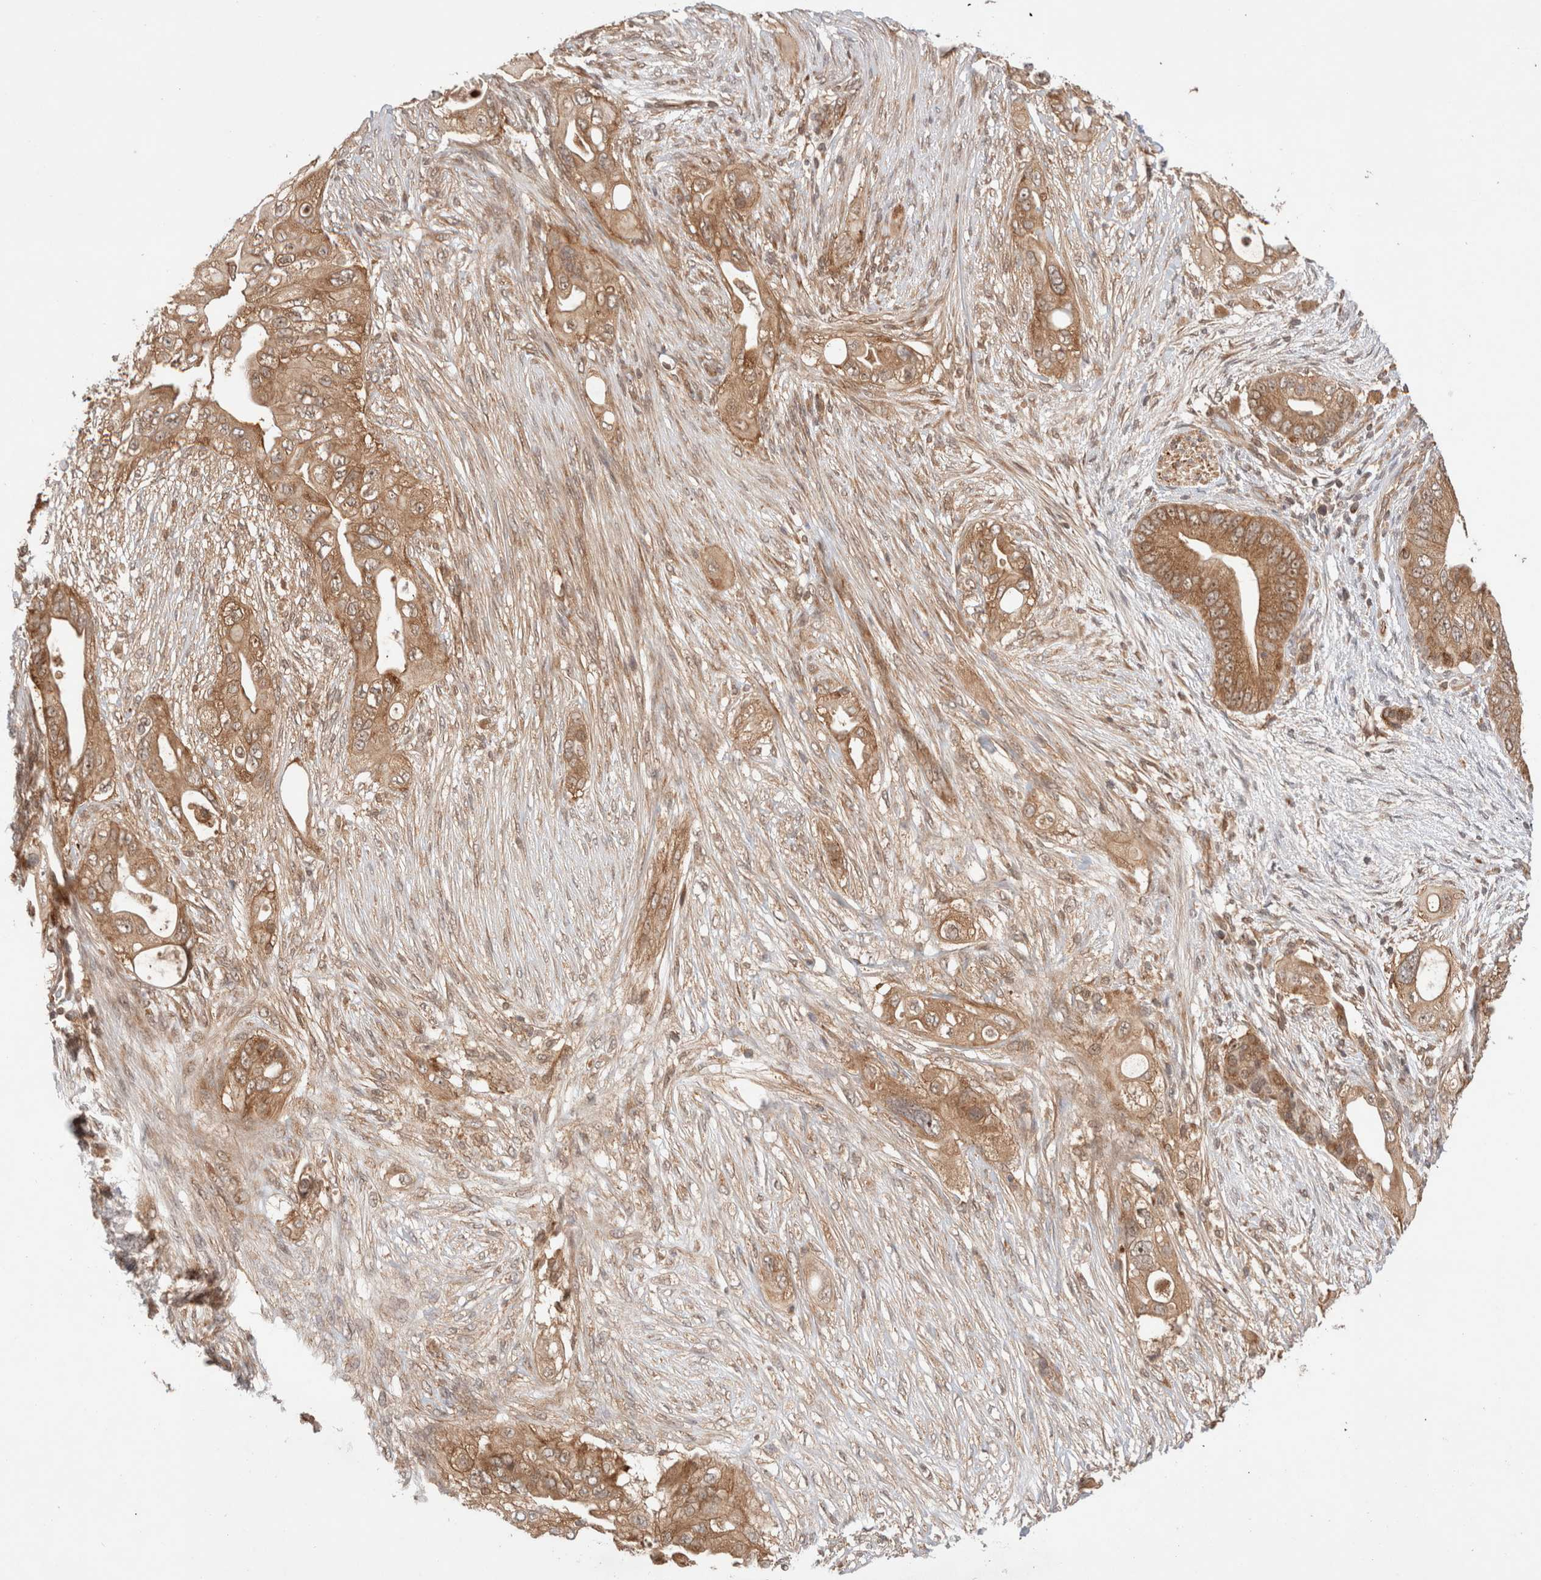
{"staining": {"intensity": "moderate", "quantity": ">75%", "location": "cytoplasmic/membranous,nuclear"}, "tissue": "pancreatic cancer", "cell_type": "Tumor cells", "image_type": "cancer", "snomed": [{"axis": "morphology", "description": "Adenocarcinoma, NOS"}, {"axis": "topography", "description": "Pancreas"}], "caption": "Protein analysis of pancreatic adenocarcinoma tissue demonstrates moderate cytoplasmic/membranous and nuclear positivity in about >75% of tumor cells.", "gene": "SIKE1", "patient": {"sex": "male", "age": 53}}